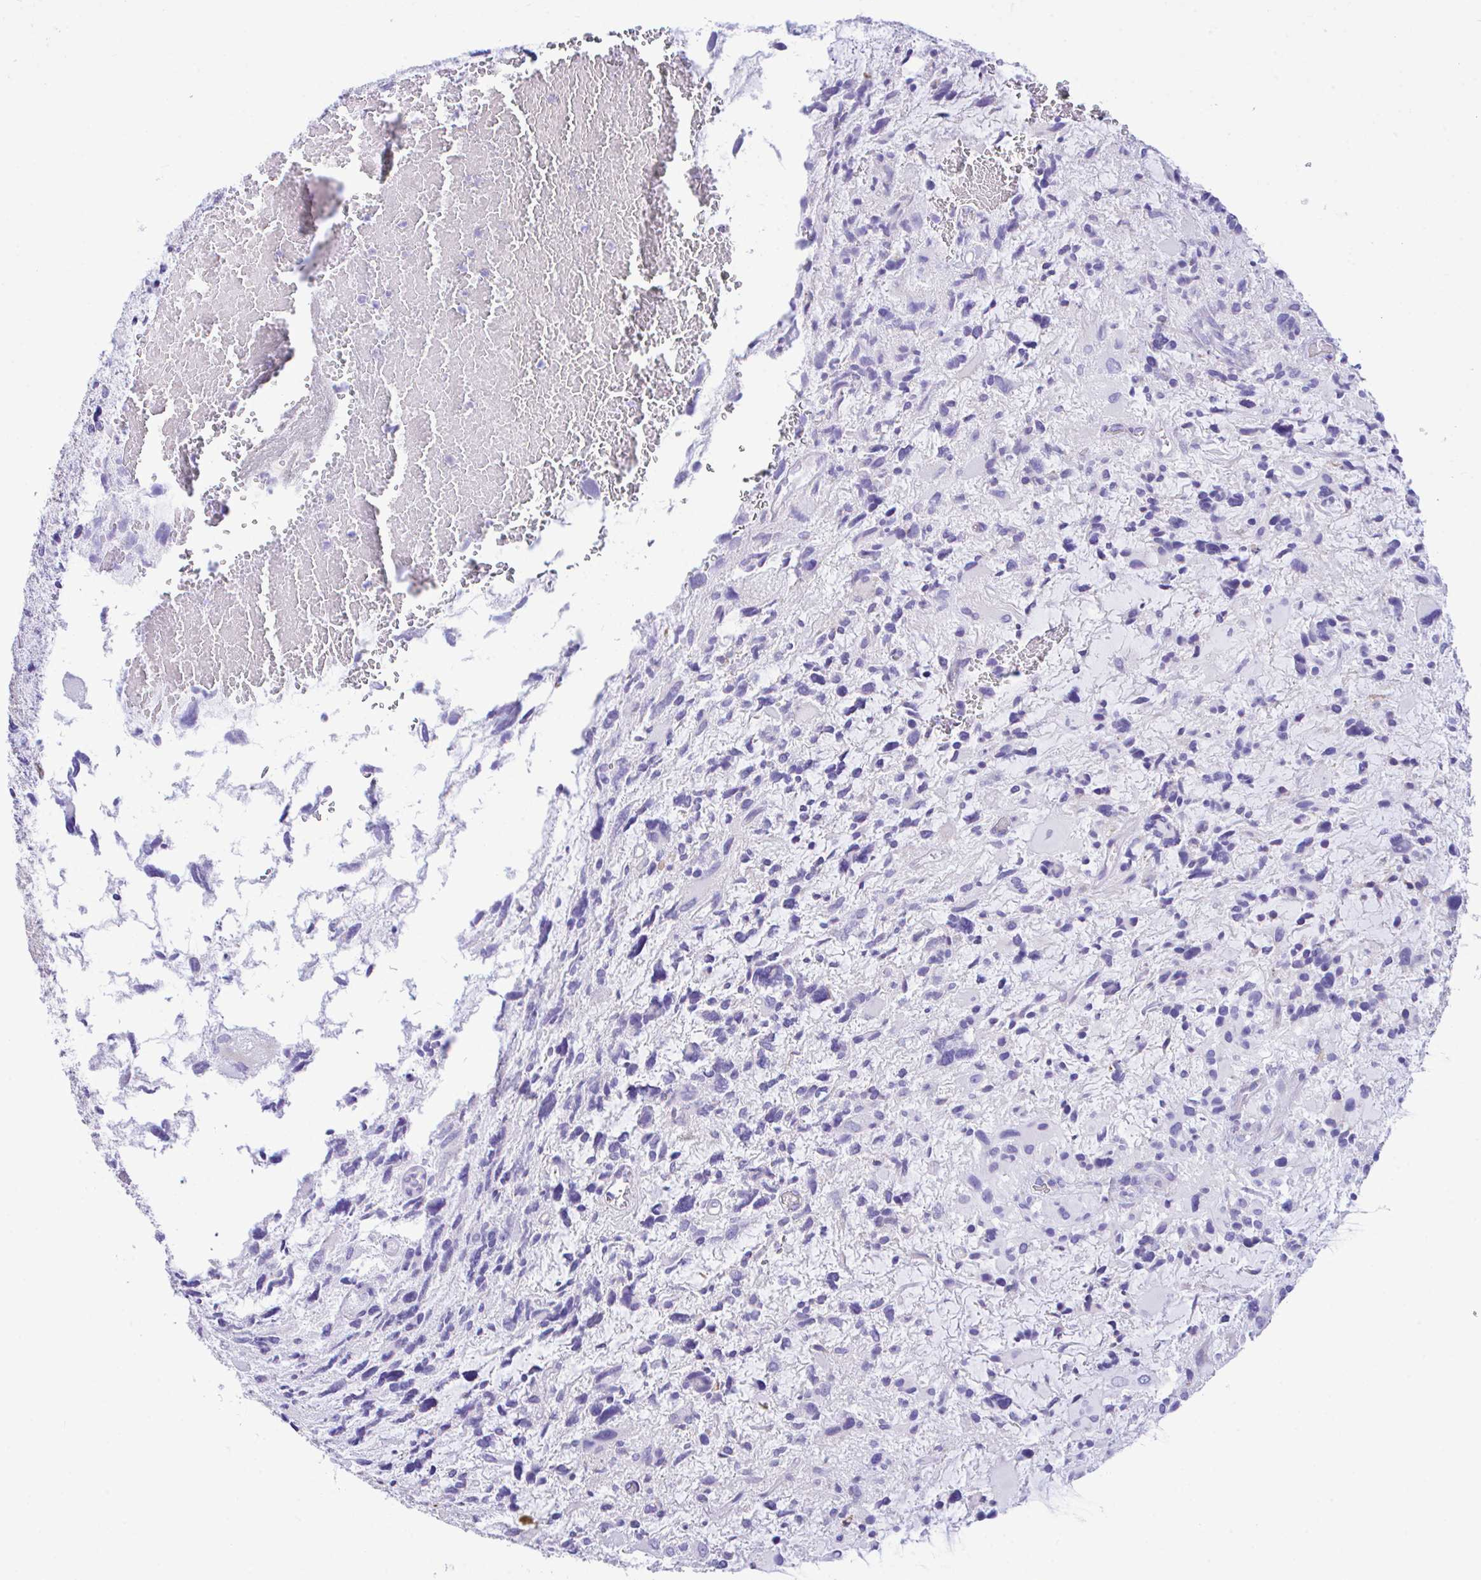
{"staining": {"intensity": "negative", "quantity": "none", "location": "none"}, "tissue": "glioma", "cell_type": "Tumor cells", "image_type": "cancer", "snomed": [{"axis": "morphology", "description": "Glioma, malignant, High grade"}, {"axis": "topography", "description": "Brain"}], "caption": "Tumor cells show no significant protein staining in malignant glioma (high-grade). Nuclei are stained in blue.", "gene": "NLRP8", "patient": {"sex": "female", "age": 11}}